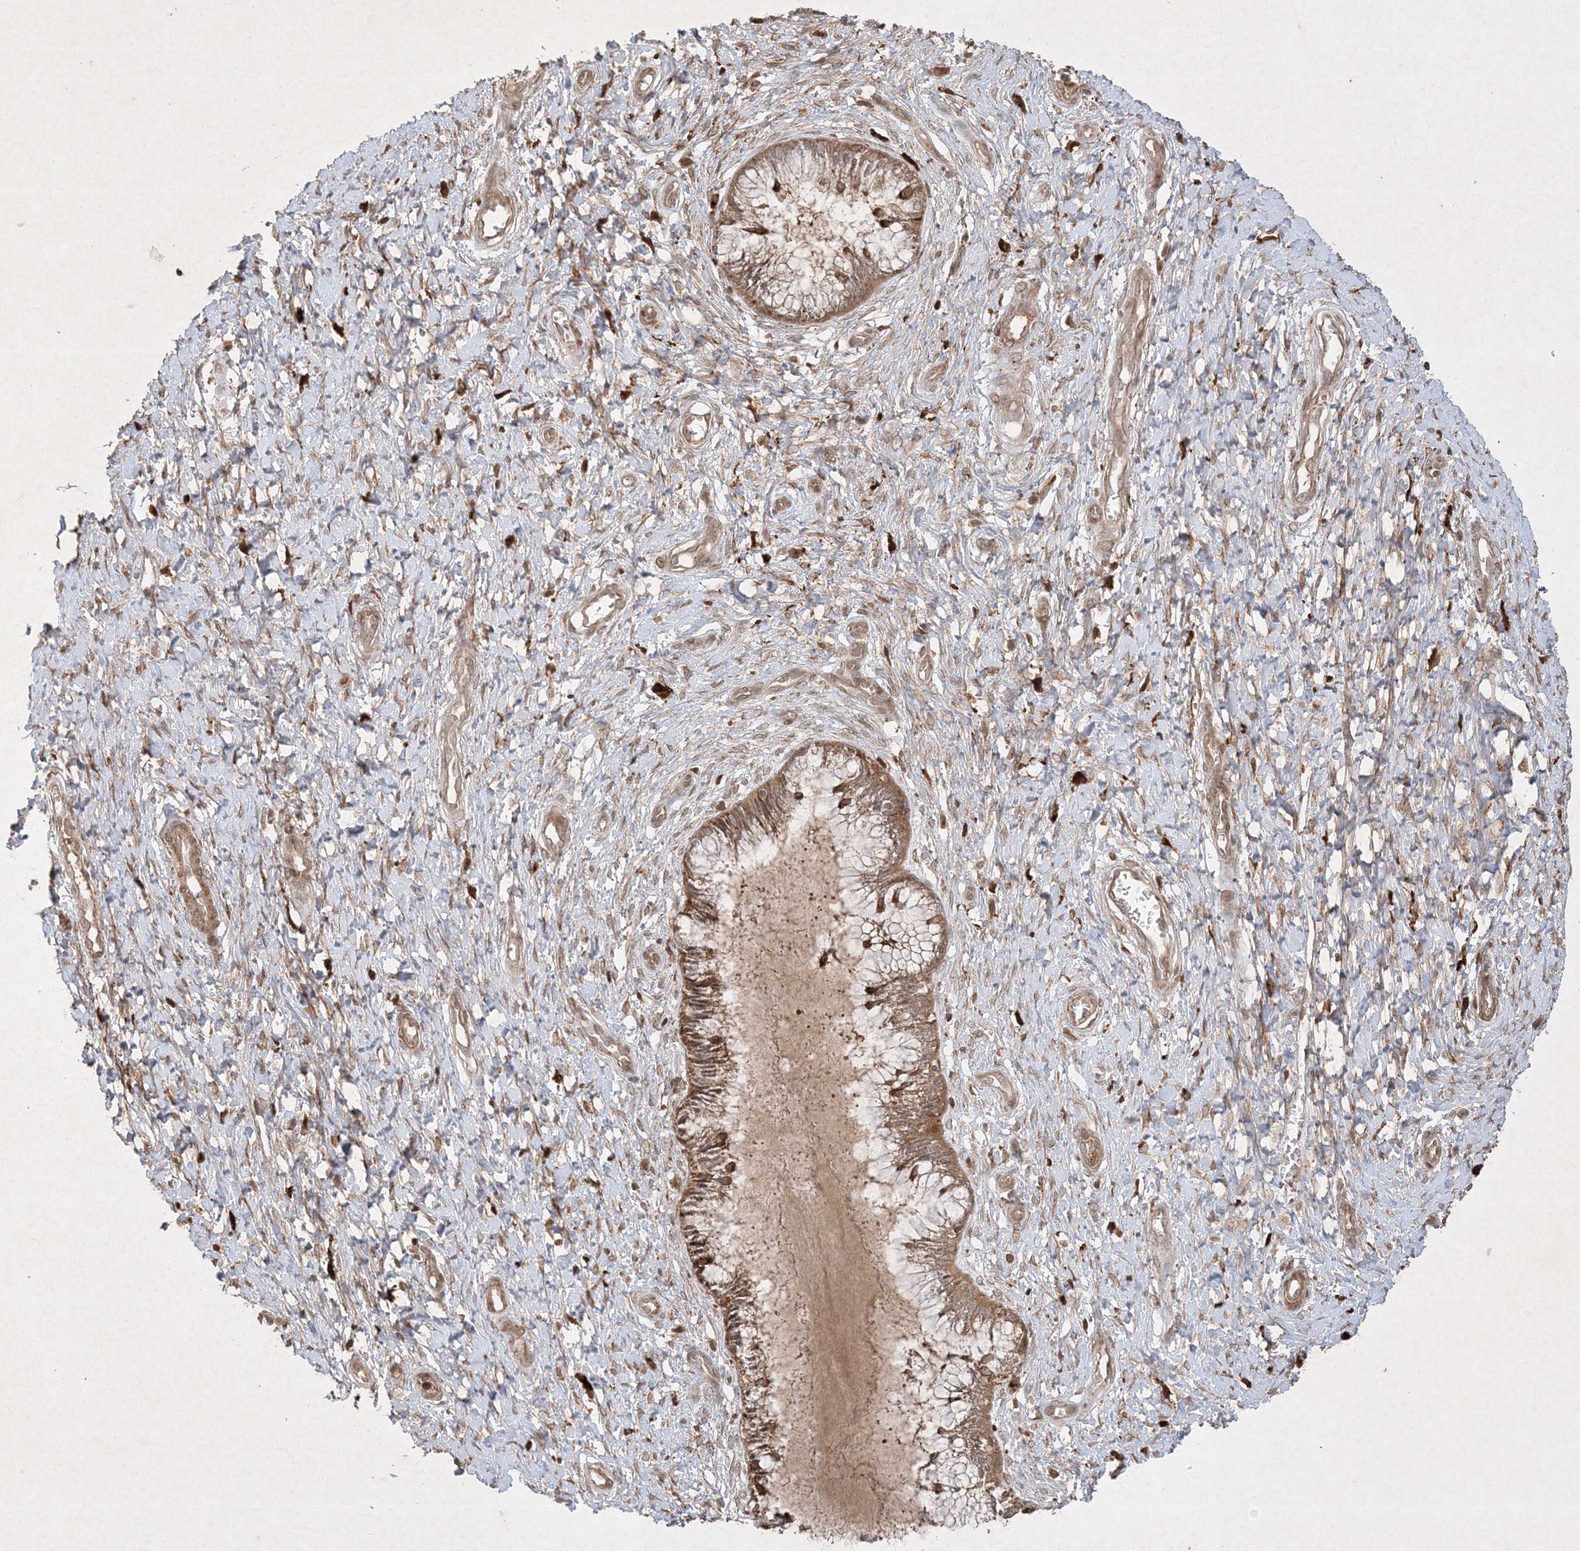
{"staining": {"intensity": "moderate", "quantity": ">75%", "location": "cytoplasmic/membranous"}, "tissue": "cervix", "cell_type": "Glandular cells", "image_type": "normal", "snomed": [{"axis": "morphology", "description": "Normal tissue, NOS"}, {"axis": "topography", "description": "Cervix"}], "caption": "Protein staining exhibits moderate cytoplasmic/membranous positivity in approximately >75% of glandular cells in normal cervix.", "gene": "PTK6", "patient": {"sex": "female", "age": 55}}